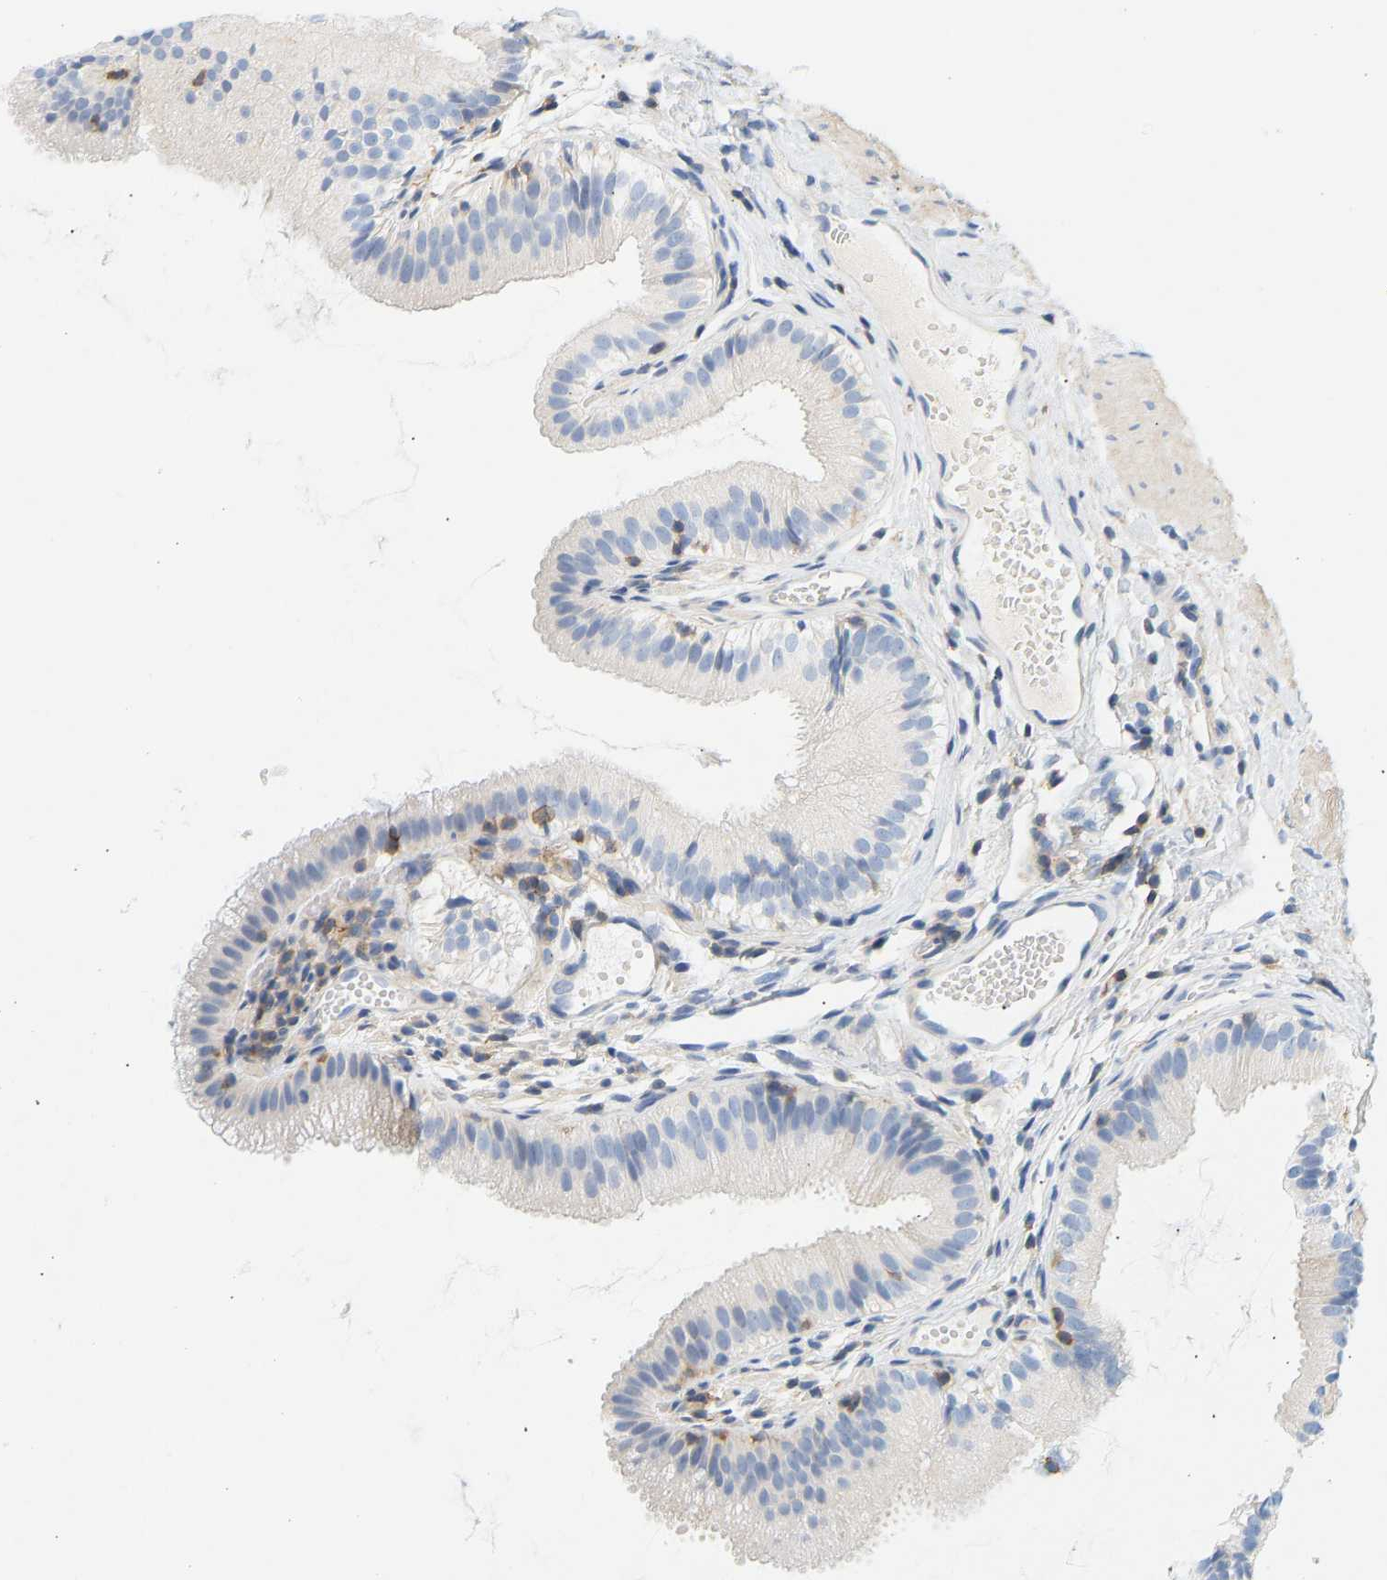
{"staining": {"intensity": "negative", "quantity": "none", "location": "none"}, "tissue": "gallbladder", "cell_type": "Glandular cells", "image_type": "normal", "snomed": [{"axis": "morphology", "description": "Normal tissue, NOS"}, {"axis": "topography", "description": "Gallbladder"}], "caption": "High power microscopy histopathology image of an immunohistochemistry (IHC) micrograph of benign gallbladder, revealing no significant staining in glandular cells.", "gene": "BVES", "patient": {"sex": "female", "age": 26}}